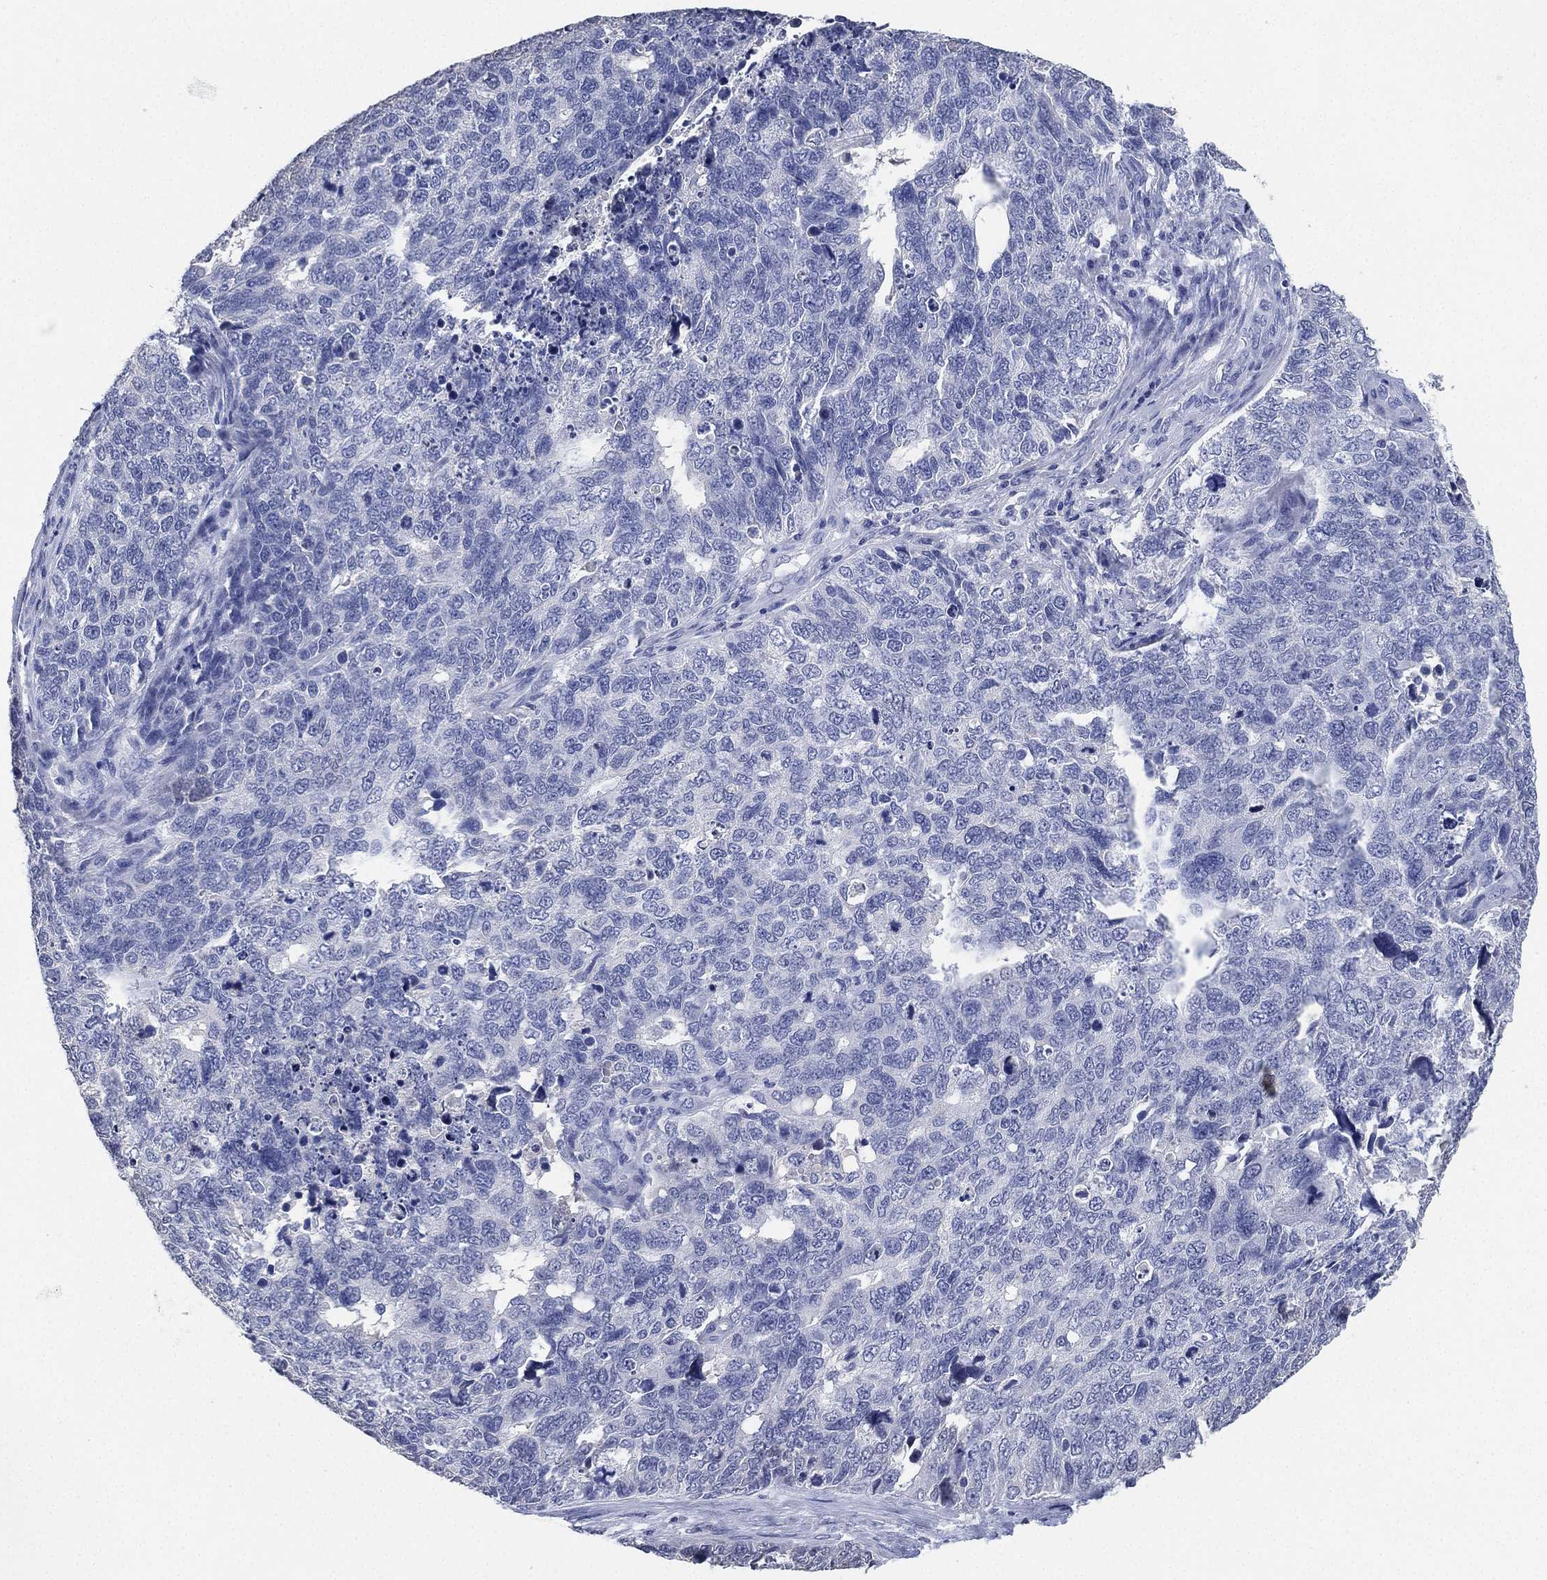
{"staining": {"intensity": "negative", "quantity": "none", "location": "none"}, "tissue": "cervical cancer", "cell_type": "Tumor cells", "image_type": "cancer", "snomed": [{"axis": "morphology", "description": "Squamous cell carcinoma, NOS"}, {"axis": "topography", "description": "Cervix"}], "caption": "The IHC micrograph has no significant staining in tumor cells of cervical cancer (squamous cell carcinoma) tissue. (DAB (3,3'-diaminobenzidine) immunohistochemistry visualized using brightfield microscopy, high magnification).", "gene": "IYD", "patient": {"sex": "female", "age": 63}}